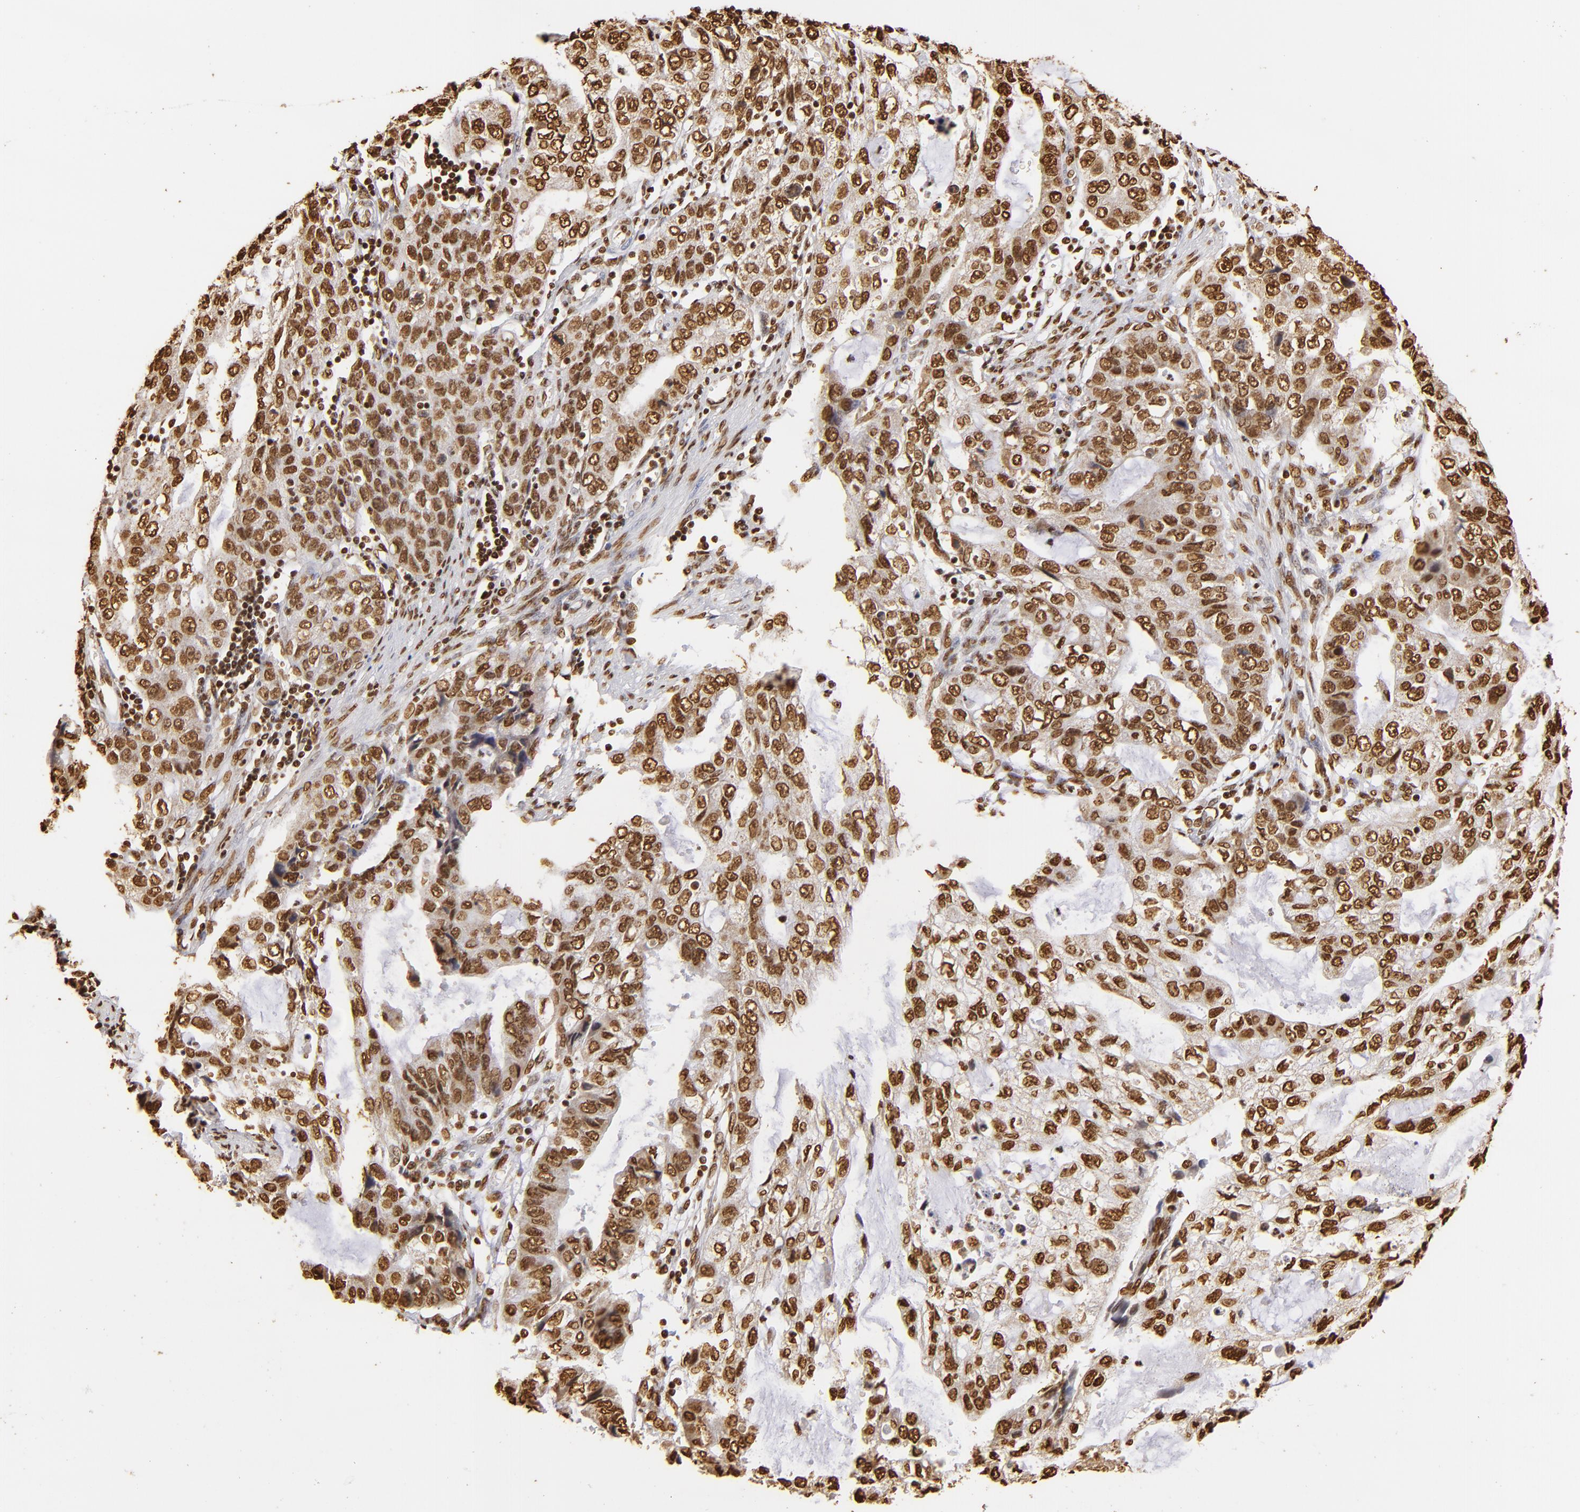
{"staining": {"intensity": "strong", "quantity": ">75%", "location": "nuclear"}, "tissue": "stomach cancer", "cell_type": "Tumor cells", "image_type": "cancer", "snomed": [{"axis": "morphology", "description": "Adenocarcinoma, NOS"}, {"axis": "topography", "description": "Stomach, upper"}], "caption": "Stomach cancer stained for a protein (brown) shows strong nuclear positive positivity in about >75% of tumor cells.", "gene": "ILF3", "patient": {"sex": "female", "age": 52}}